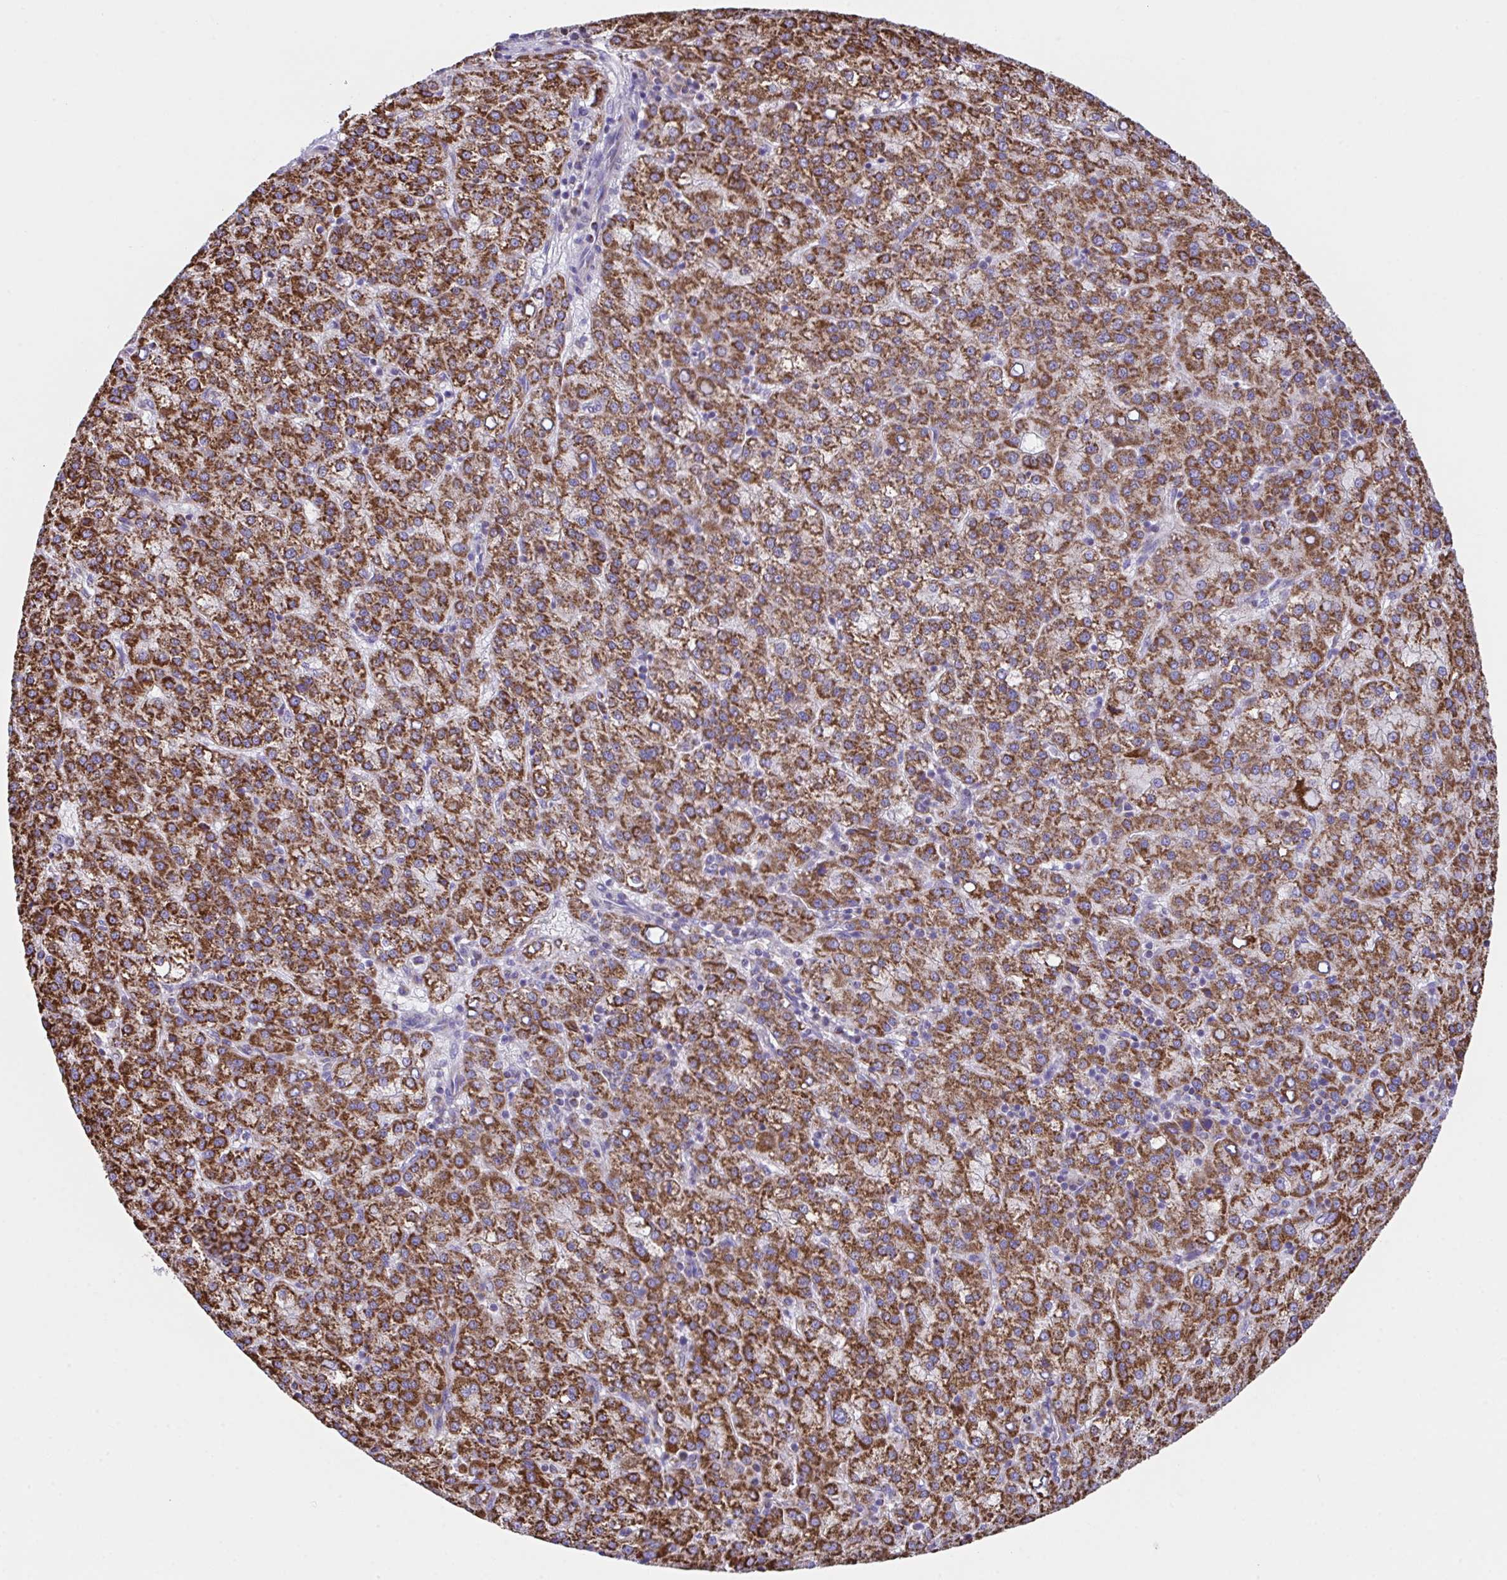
{"staining": {"intensity": "strong", "quantity": ">75%", "location": "cytoplasmic/membranous"}, "tissue": "liver cancer", "cell_type": "Tumor cells", "image_type": "cancer", "snomed": [{"axis": "morphology", "description": "Carcinoma, Hepatocellular, NOS"}, {"axis": "topography", "description": "Liver"}], "caption": "Tumor cells demonstrate high levels of strong cytoplasmic/membranous staining in approximately >75% of cells in human liver cancer.", "gene": "PCMTD2", "patient": {"sex": "female", "age": 58}}